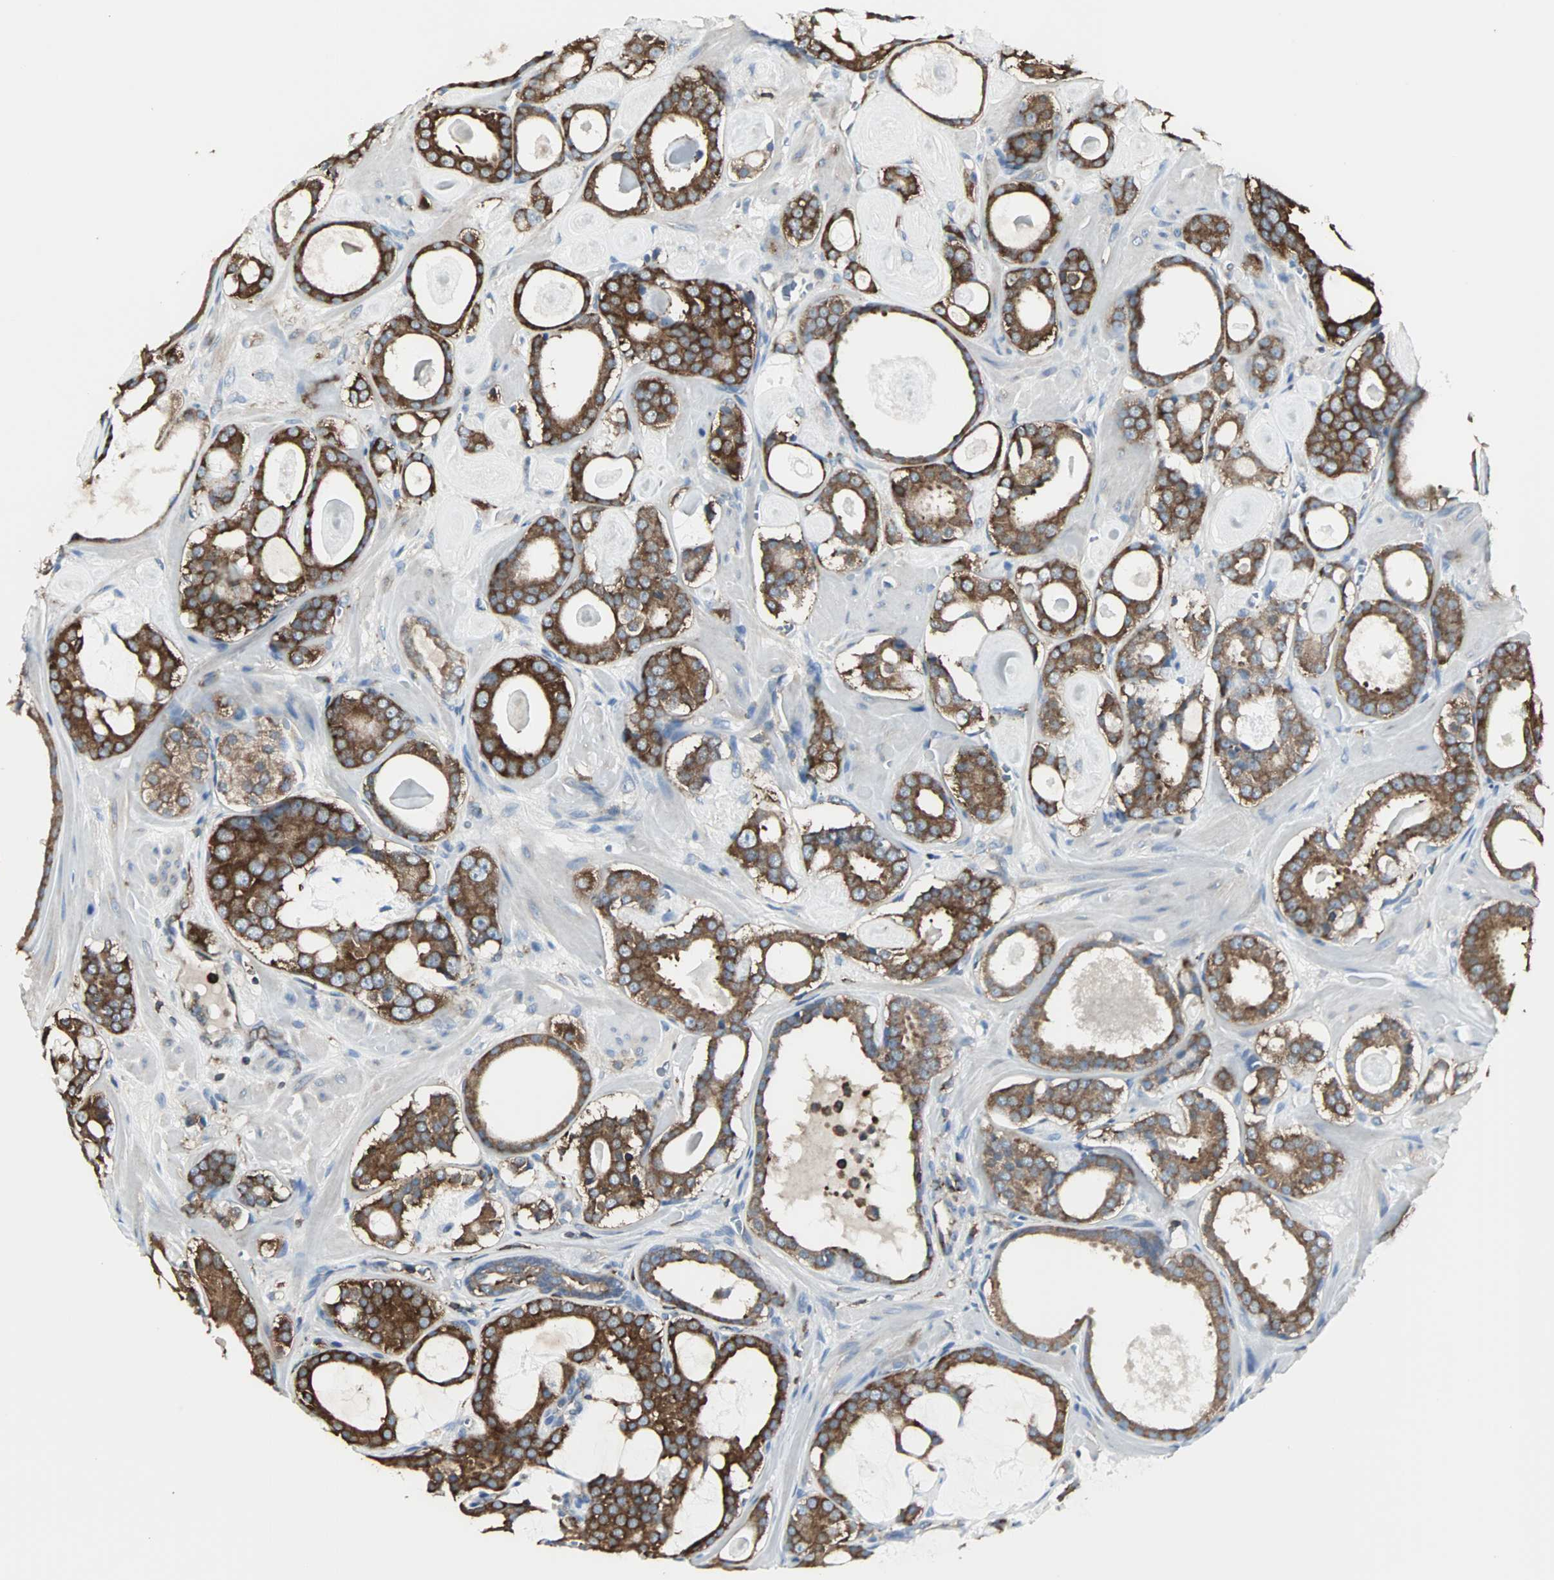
{"staining": {"intensity": "strong", "quantity": ">75%", "location": "cytoplasmic/membranous"}, "tissue": "prostate cancer", "cell_type": "Tumor cells", "image_type": "cancer", "snomed": [{"axis": "morphology", "description": "Adenocarcinoma, Low grade"}, {"axis": "topography", "description": "Prostate"}], "caption": "An immunohistochemistry (IHC) histopathology image of neoplastic tissue is shown. Protein staining in brown shows strong cytoplasmic/membranous positivity in adenocarcinoma (low-grade) (prostate) within tumor cells.", "gene": "LRRFIP1", "patient": {"sex": "male", "age": 57}}